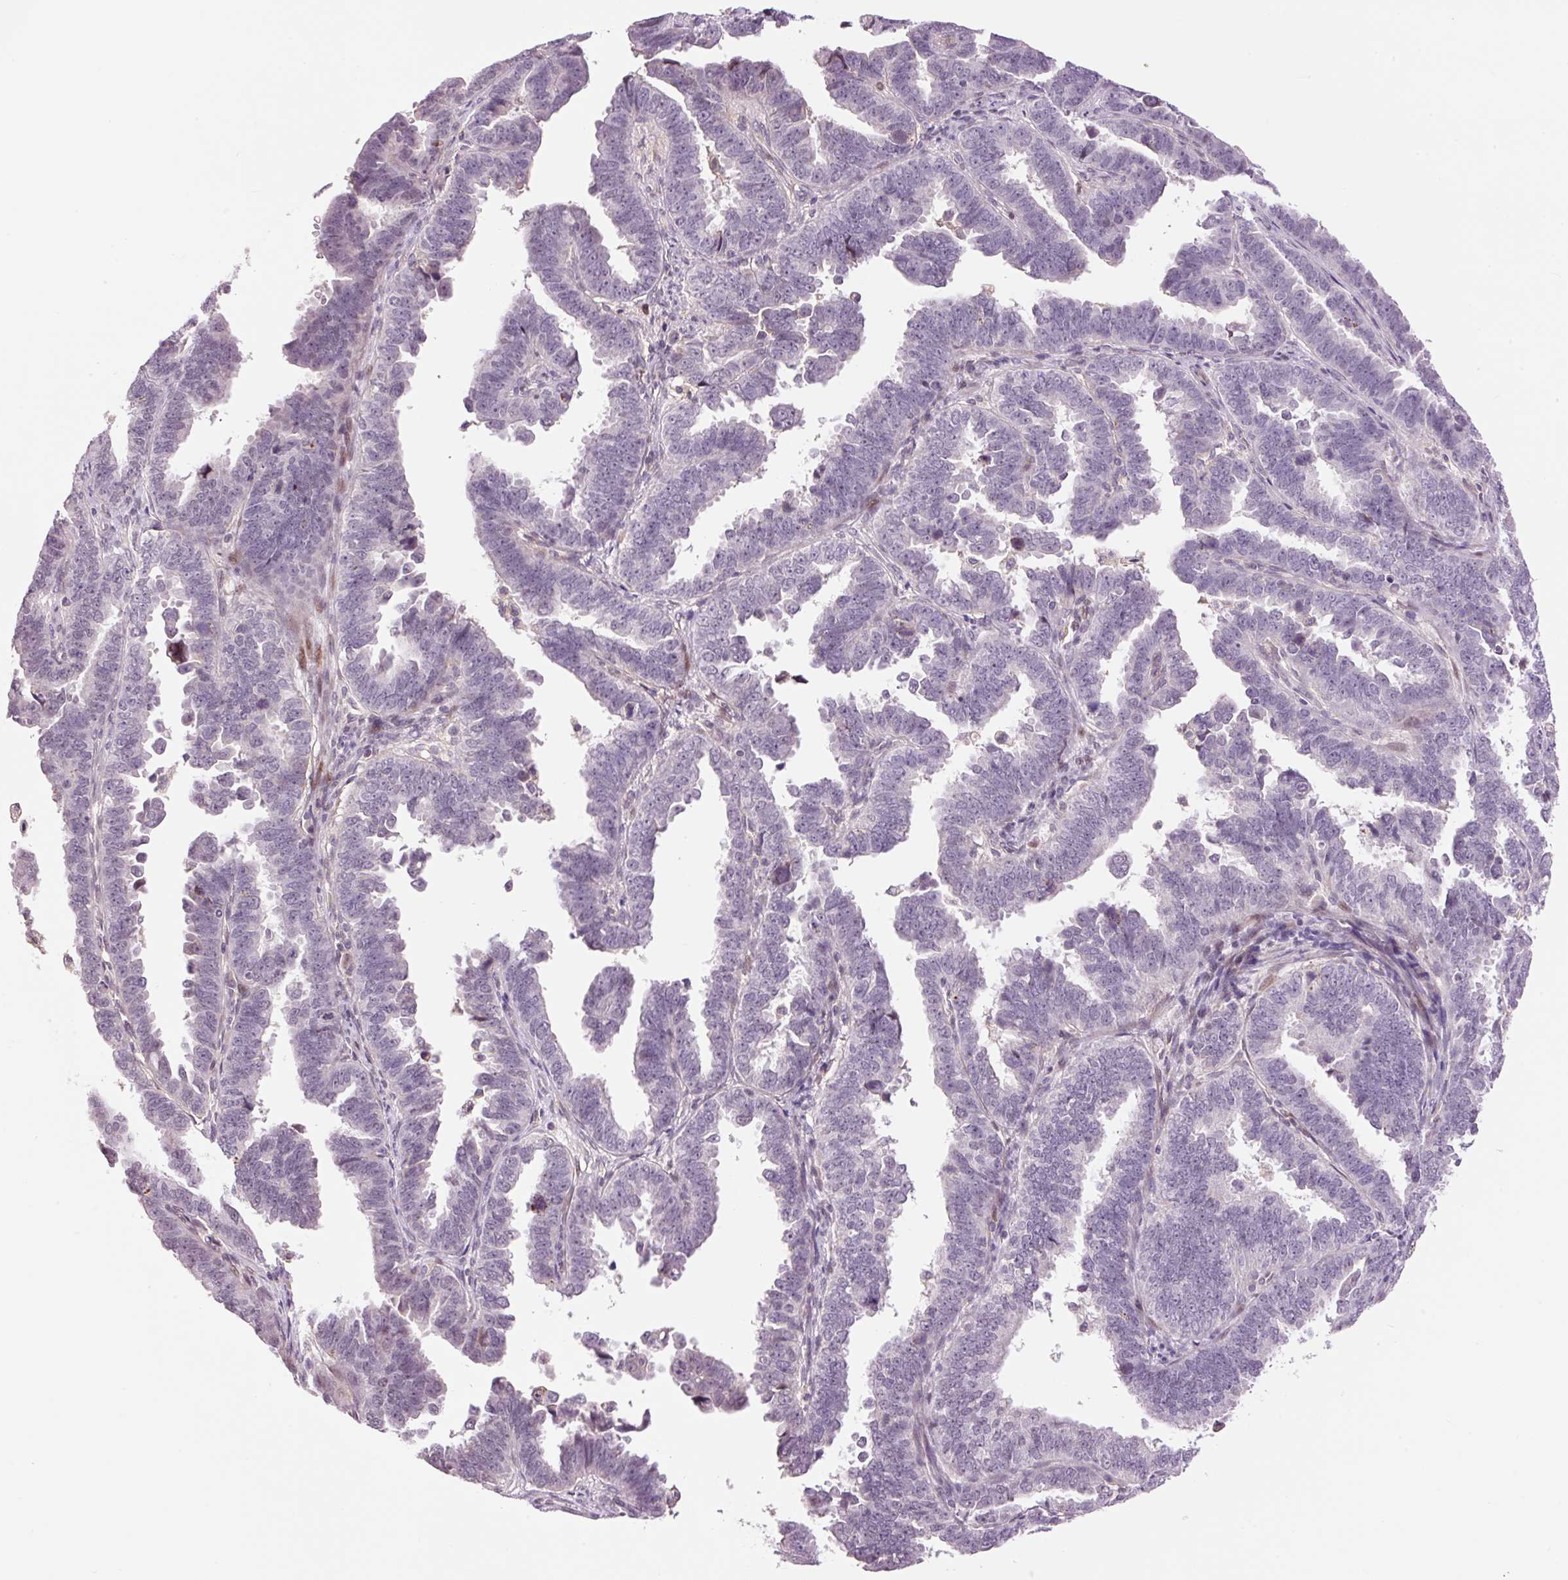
{"staining": {"intensity": "negative", "quantity": "none", "location": "none"}, "tissue": "endometrial cancer", "cell_type": "Tumor cells", "image_type": "cancer", "snomed": [{"axis": "morphology", "description": "Adenocarcinoma, NOS"}, {"axis": "topography", "description": "Endometrium"}], "caption": "The image exhibits no staining of tumor cells in endometrial cancer (adenocarcinoma).", "gene": "HNF1A", "patient": {"sex": "female", "age": 75}}